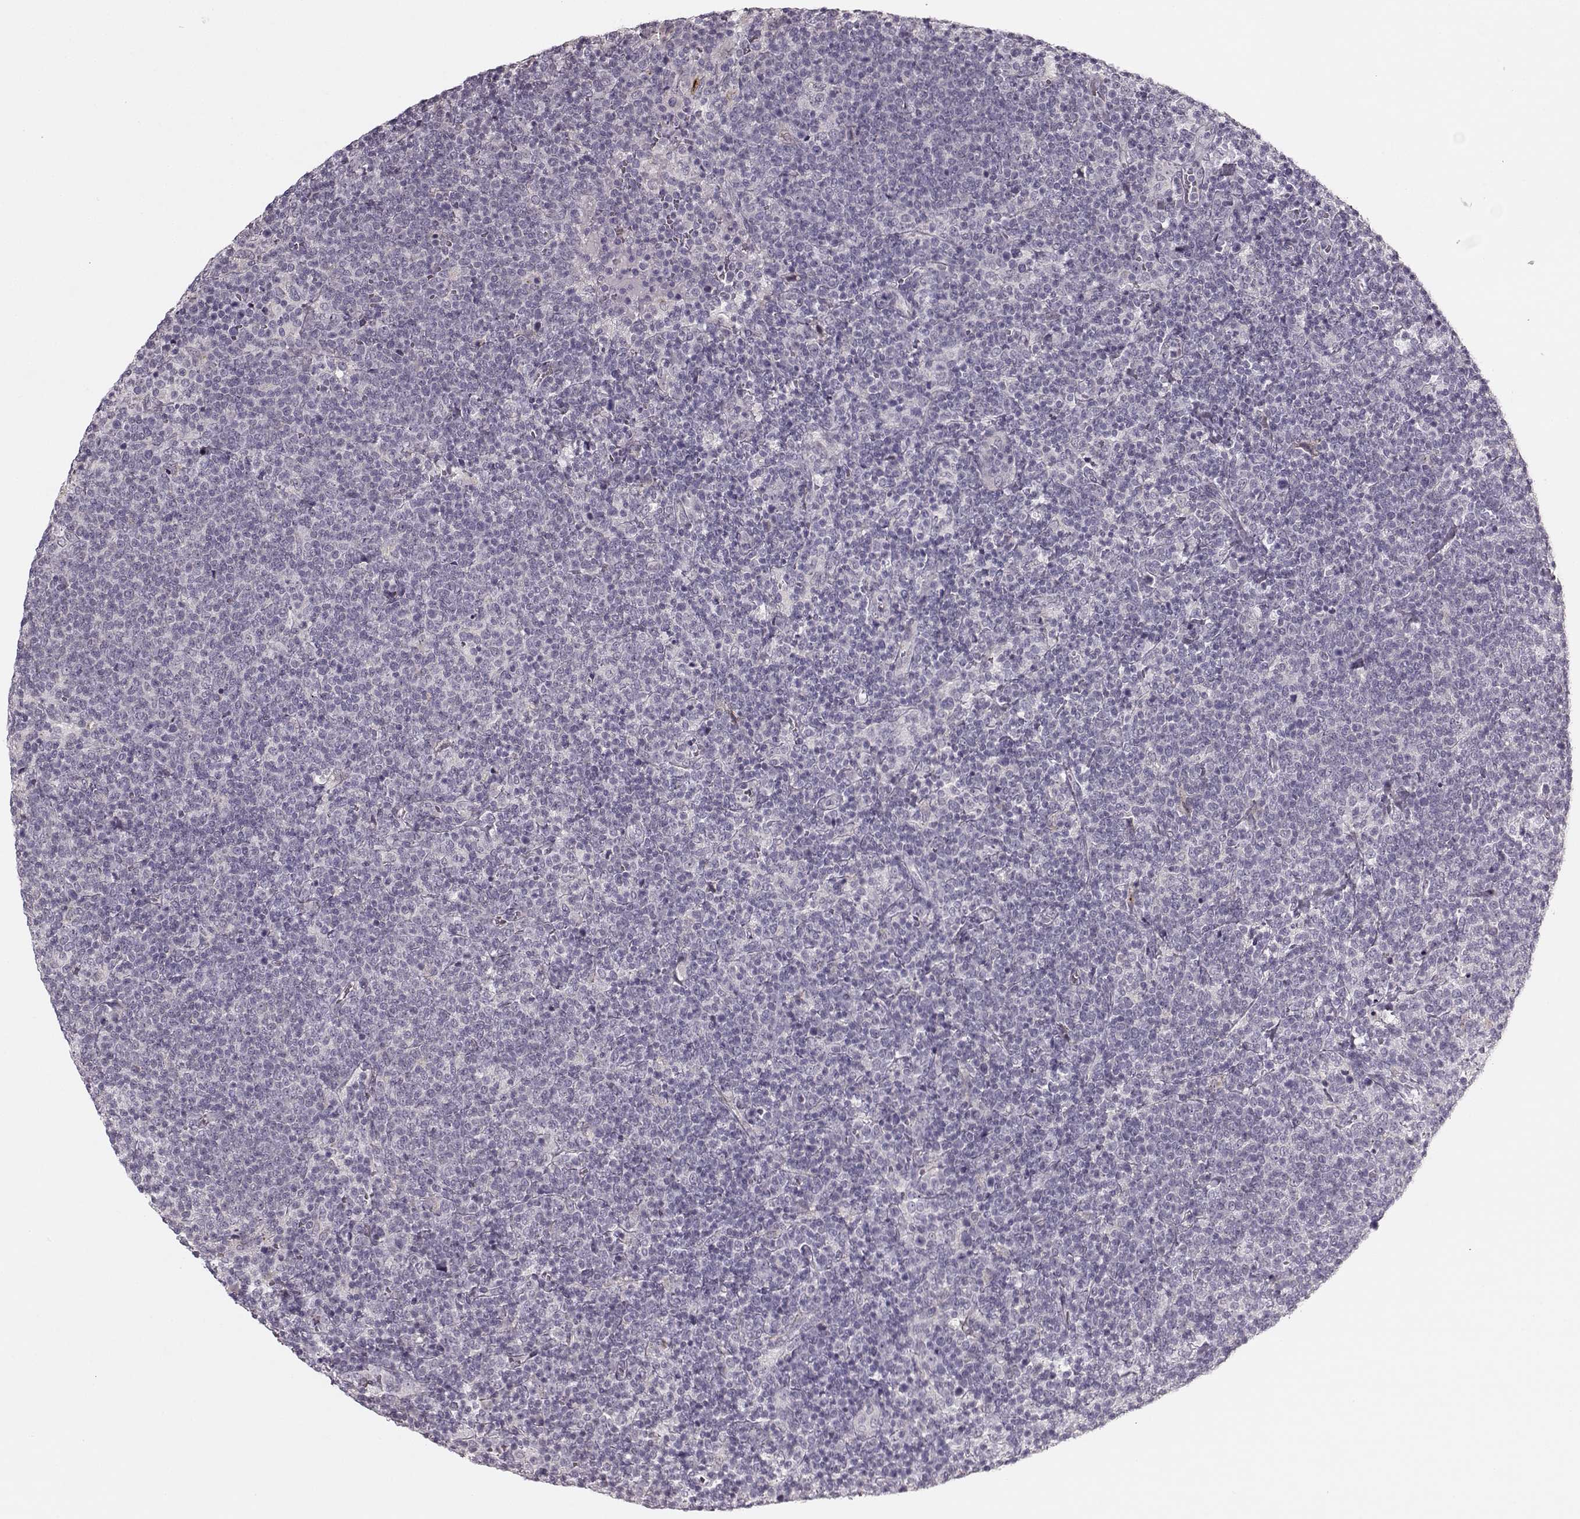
{"staining": {"intensity": "negative", "quantity": "none", "location": "none"}, "tissue": "lymphoma", "cell_type": "Tumor cells", "image_type": "cancer", "snomed": [{"axis": "morphology", "description": "Malignant lymphoma, non-Hodgkin's type, High grade"}, {"axis": "topography", "description": "Lymph node"}], "caption": "The IHC histopathology image has no significant staining in tumor cells of lymphoma tissue.", "gene": "MAP6D1", "patient": {"sex": "male", "age": 61}}